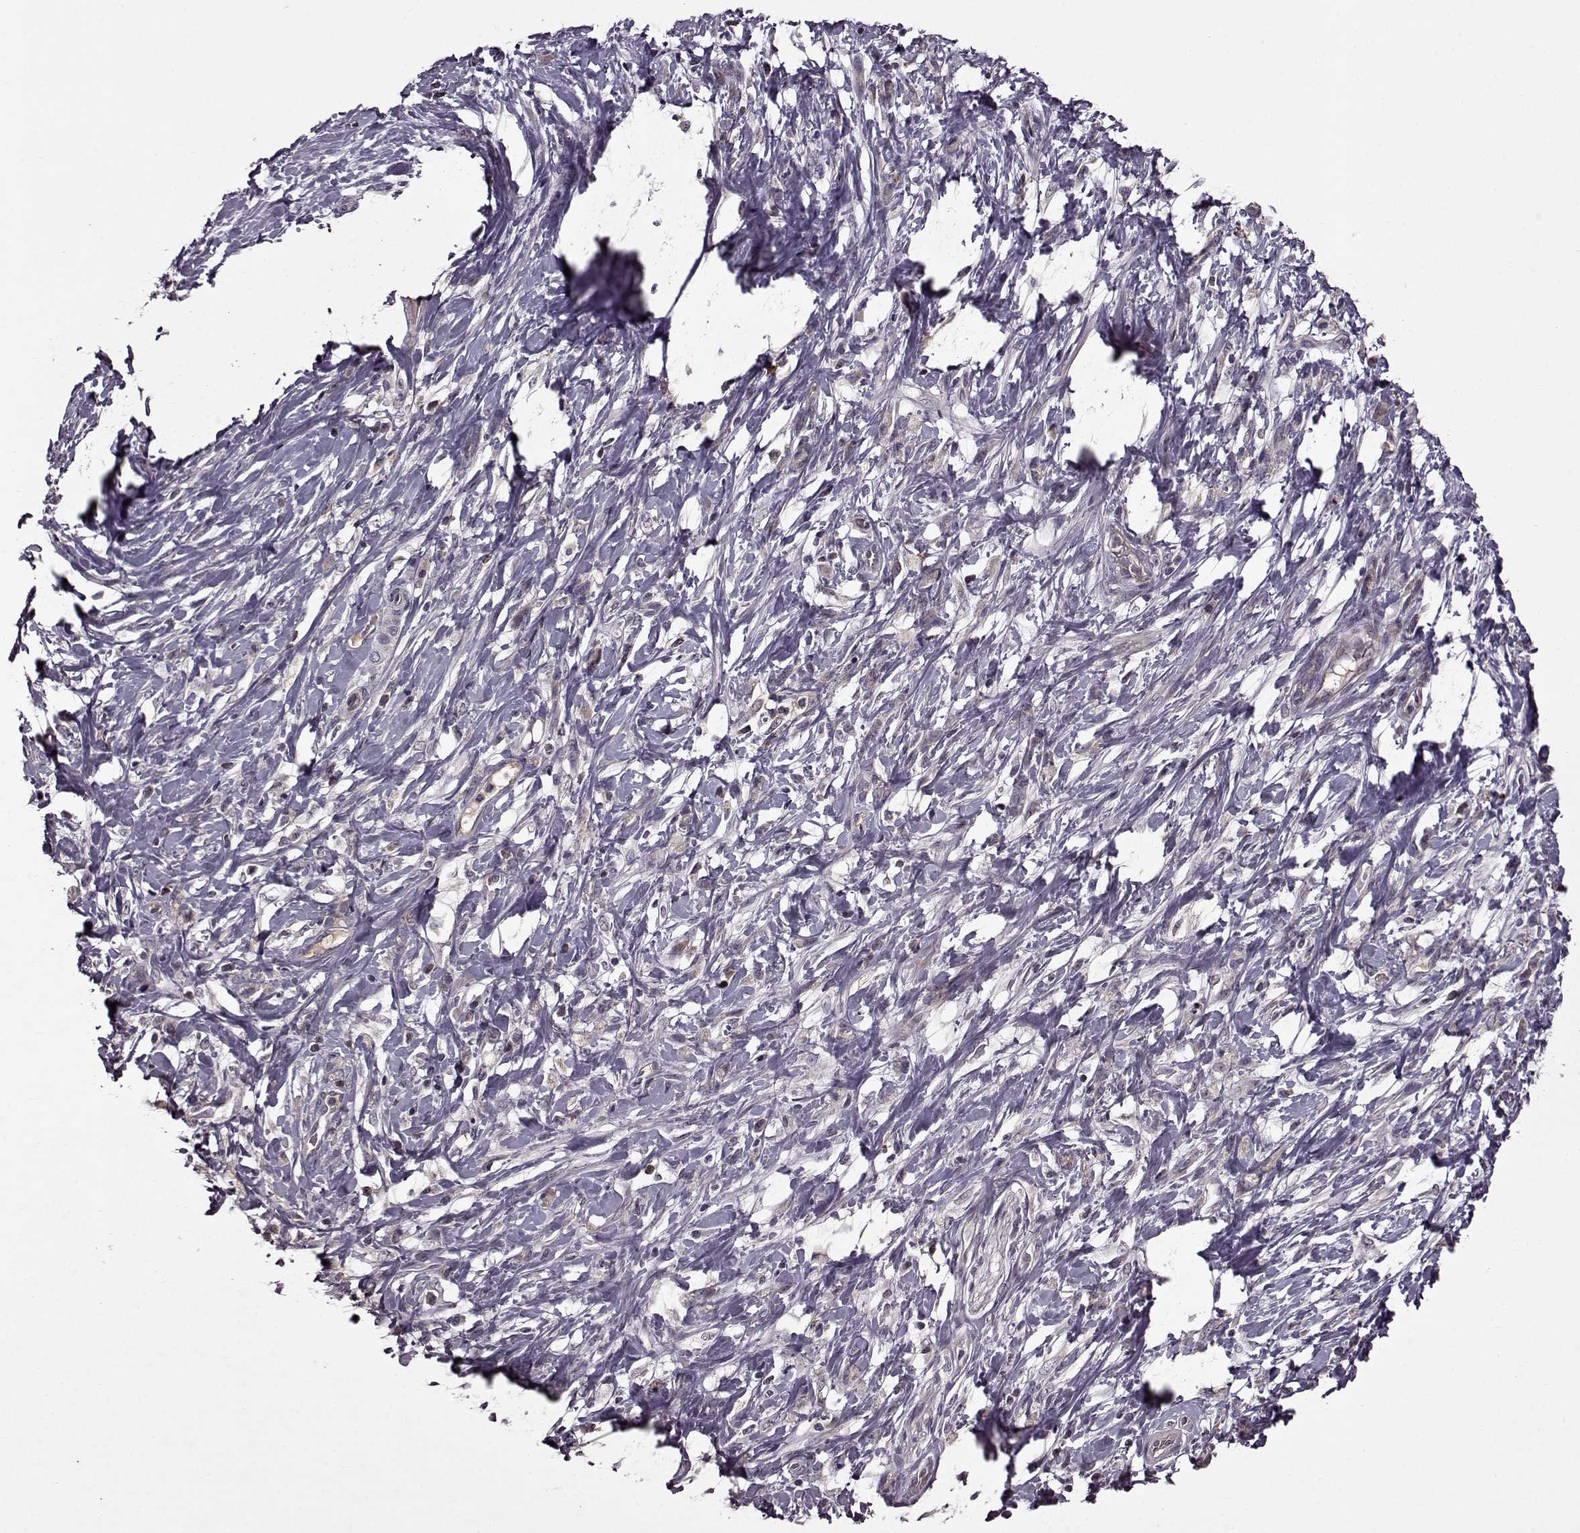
{"staining": {"intensity": "negative", "quantity": "none", "location": "none"}, "tissue": "stomach cancer", "cell_type": "Tumor cells", "image_type": "cancer", "snomed": [{"axis": "morphology", "description": "Adenocarcinoma, NOS"}, {"axis": "topography", "description": "Stomach"}], "caption": "This is an immunohistochemistry histopathology image of human adenocarcinoma (stomach). There is no staining in tumor cells.", "gene": "MAIP1", "patient": {"sex": "female", "age": 84}}